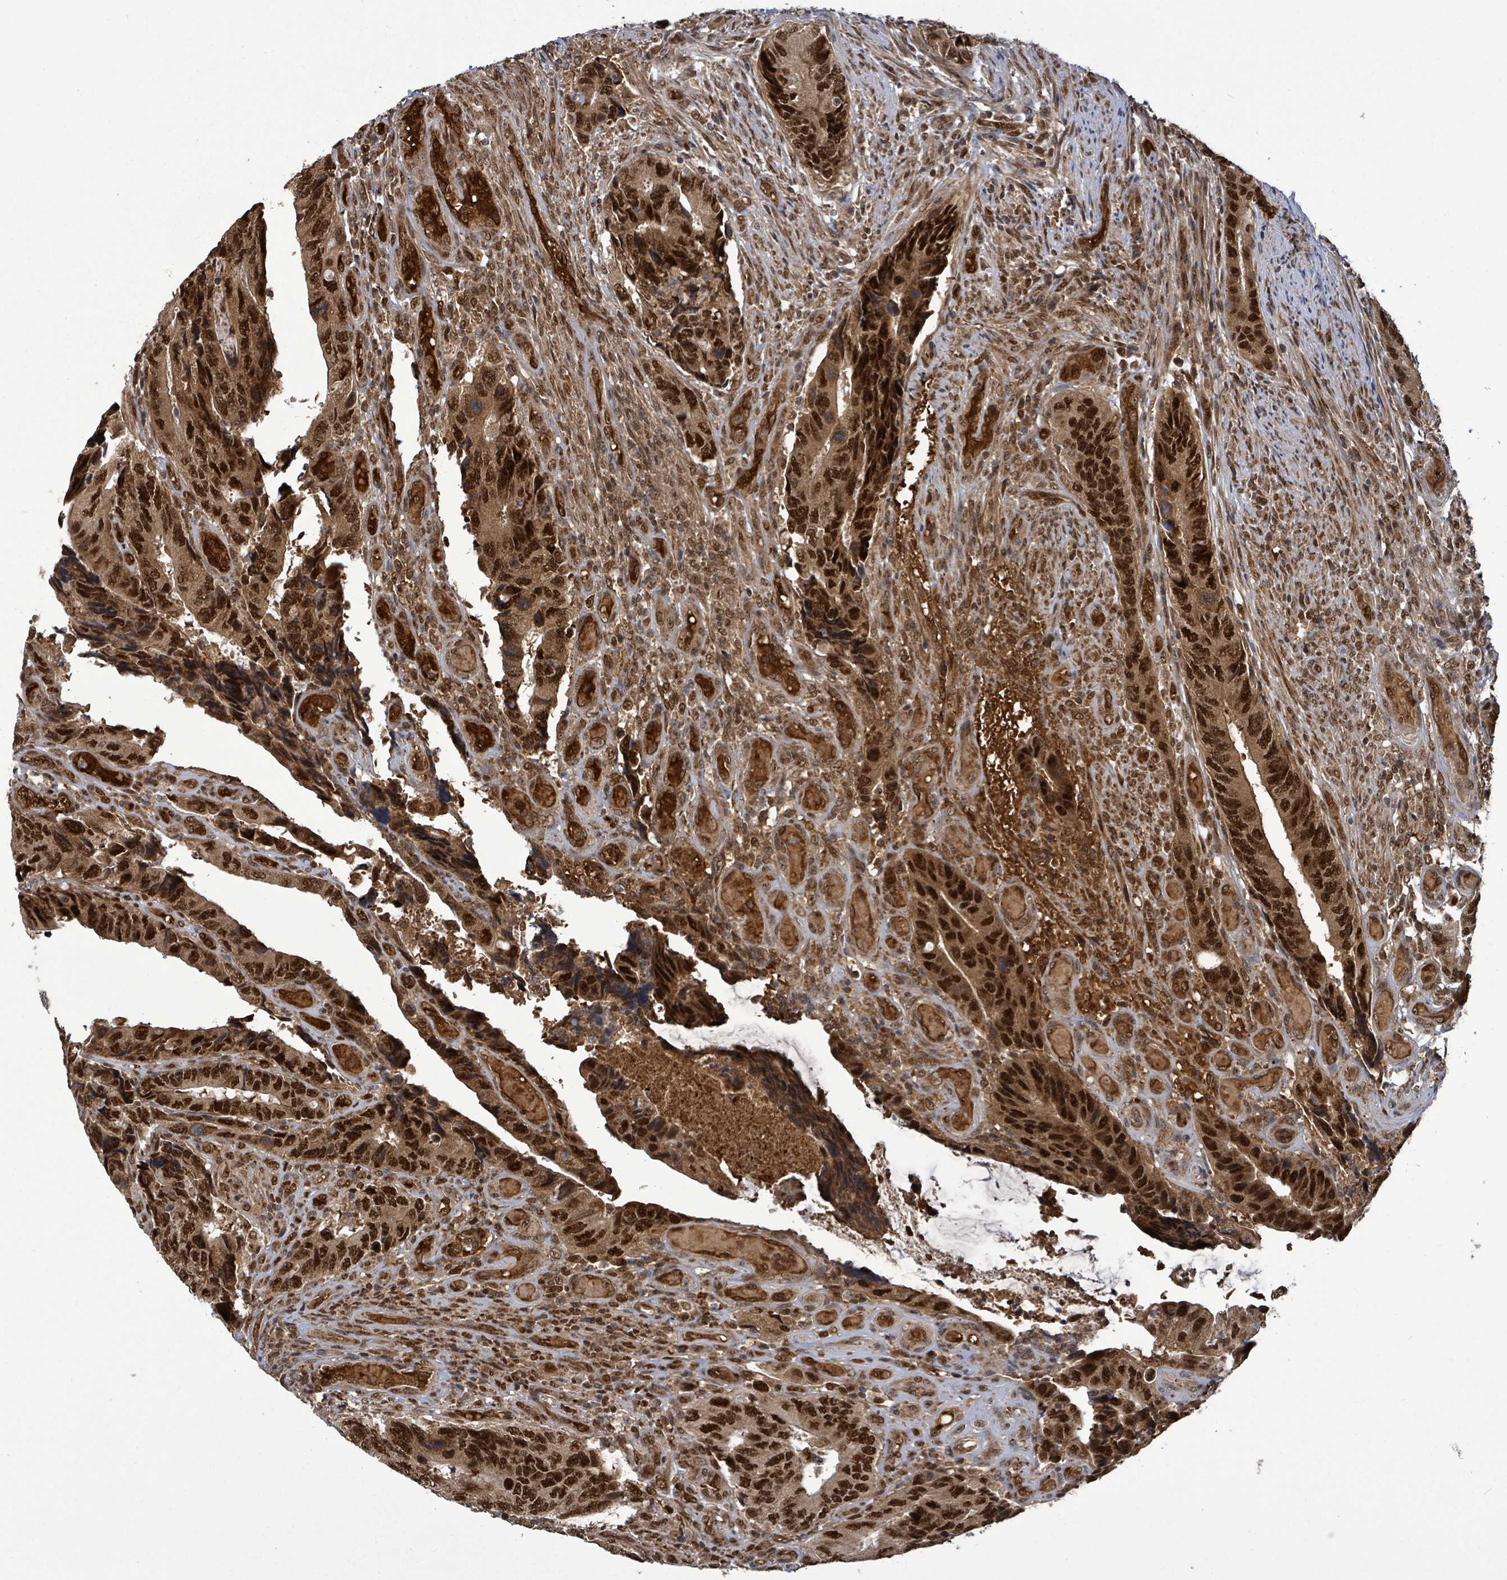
{"staining": {"intensity": "strong", "quantity": ">75%", "location": "nuclear"}, "tissue": "colorectal cancer", "cell_type": "Tumor cells", "image_type": "cancer", "snomed": [{"axis": "morphology", "description": "Adenocarcinoma, NOS"}, {"axis": "topography", "description": "Colon"}], "caption": "A histopathology image of human colorectal adenocarcinoma stained for a protein demonstrates strong nuclear brown staining in tumor cells. (Stains: DAB in brown, nuclei in blue, Microscopy: brightfield microscopy at high magnification).", "gene": "PATZ1", "patient": {"sex": "male", "age": 87}}